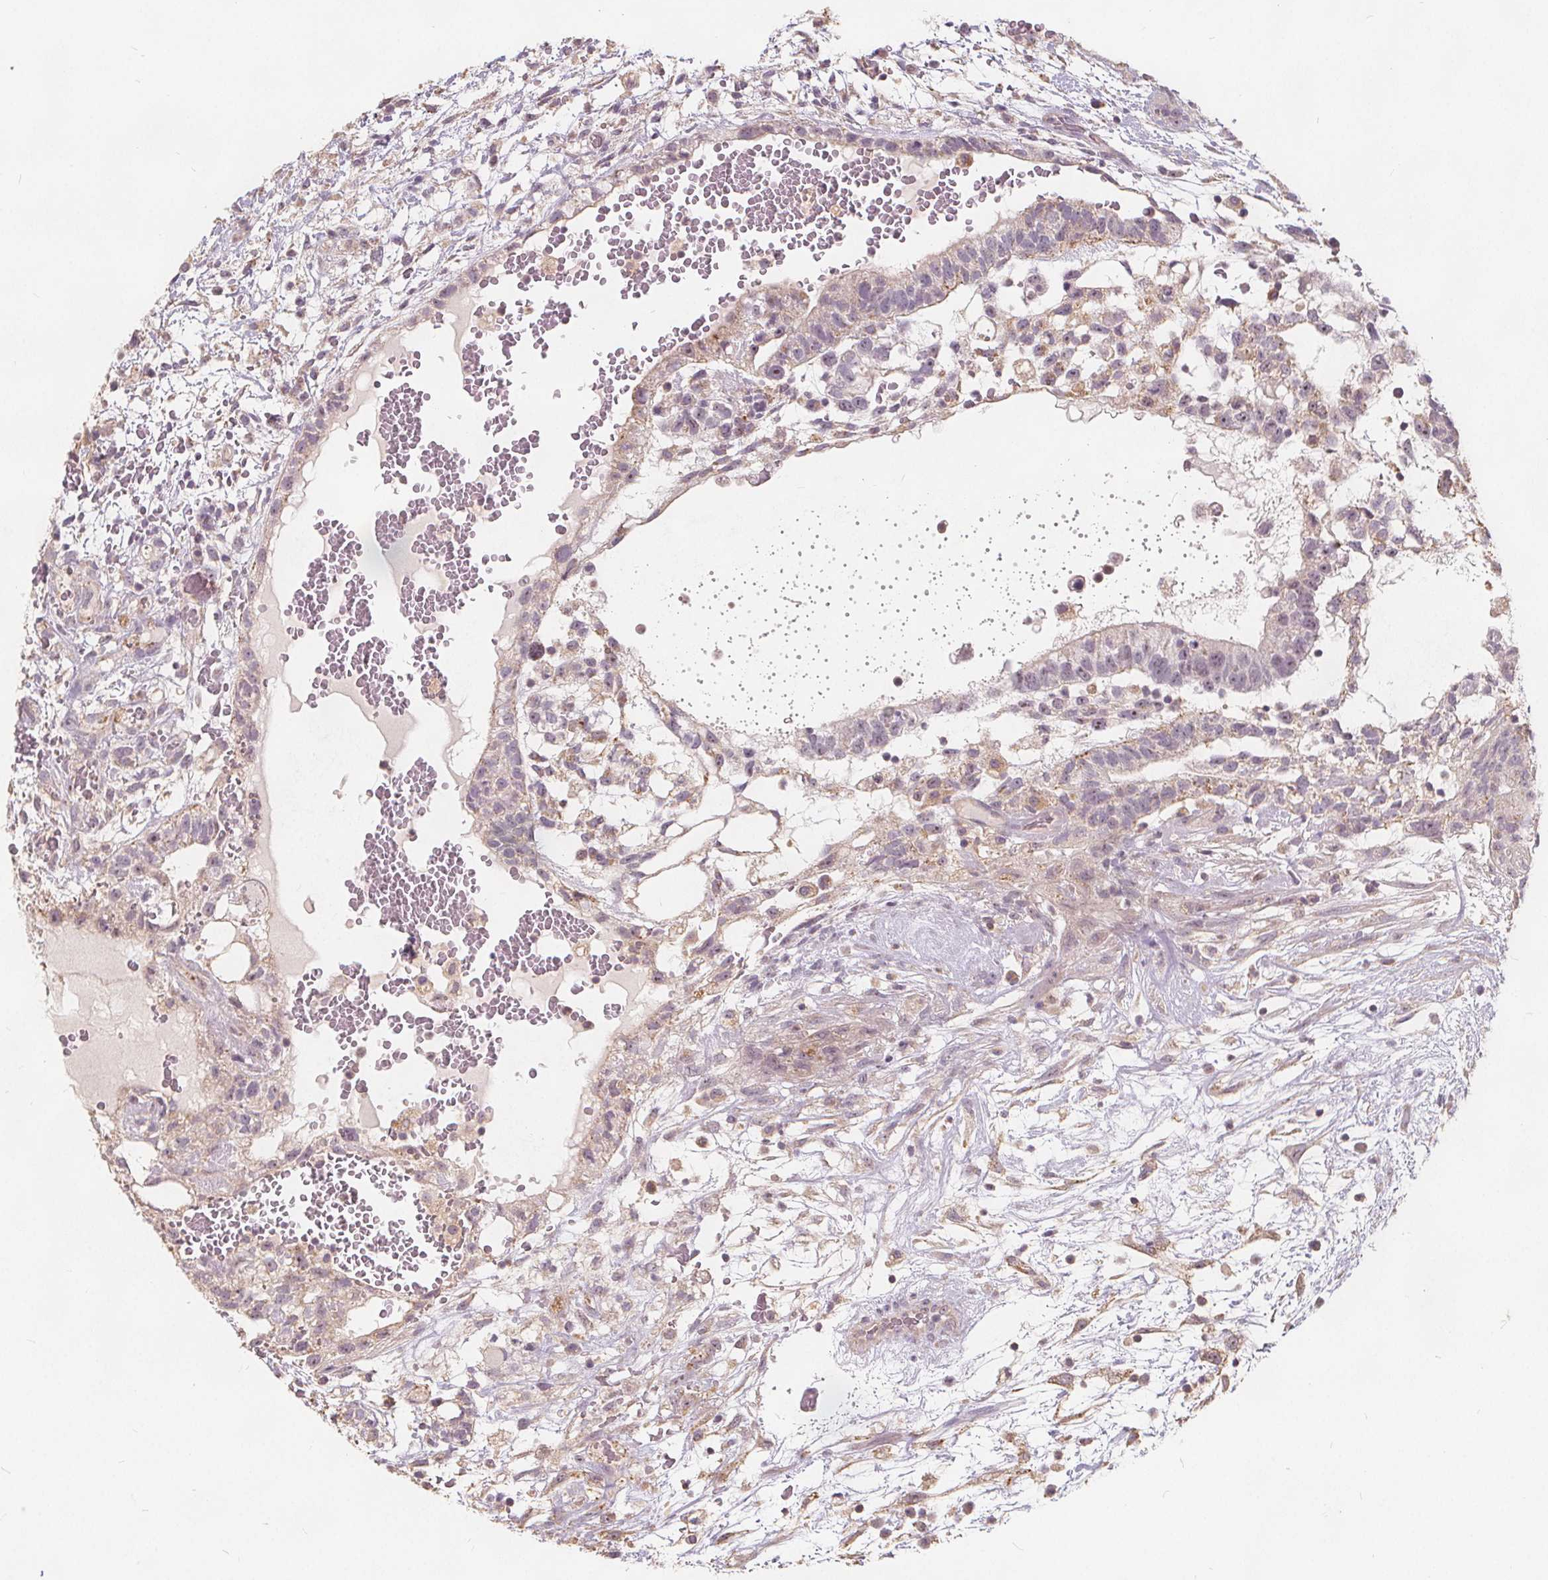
{"staining": {"intensity": "negative", "quantity": "none", "location": "none"}, "tissue": "testis cancer", "cell_type": "Tumor cells", "image_type": "cancer", "snomed": [{"axis": "morphology", "description": "Normal tissue, NOS"}, {"axis": "morphology", "description": "Carcinoma, Embryonal, NOS"}, {"axis": "topography", "description": "Testis"}], "caption": "The micrograph shows no significant staining in tumor cells of testis cancer (embryonal carcinoma).", "gene": "DRC3", "patient": {"sex": "male", "age": 32}}